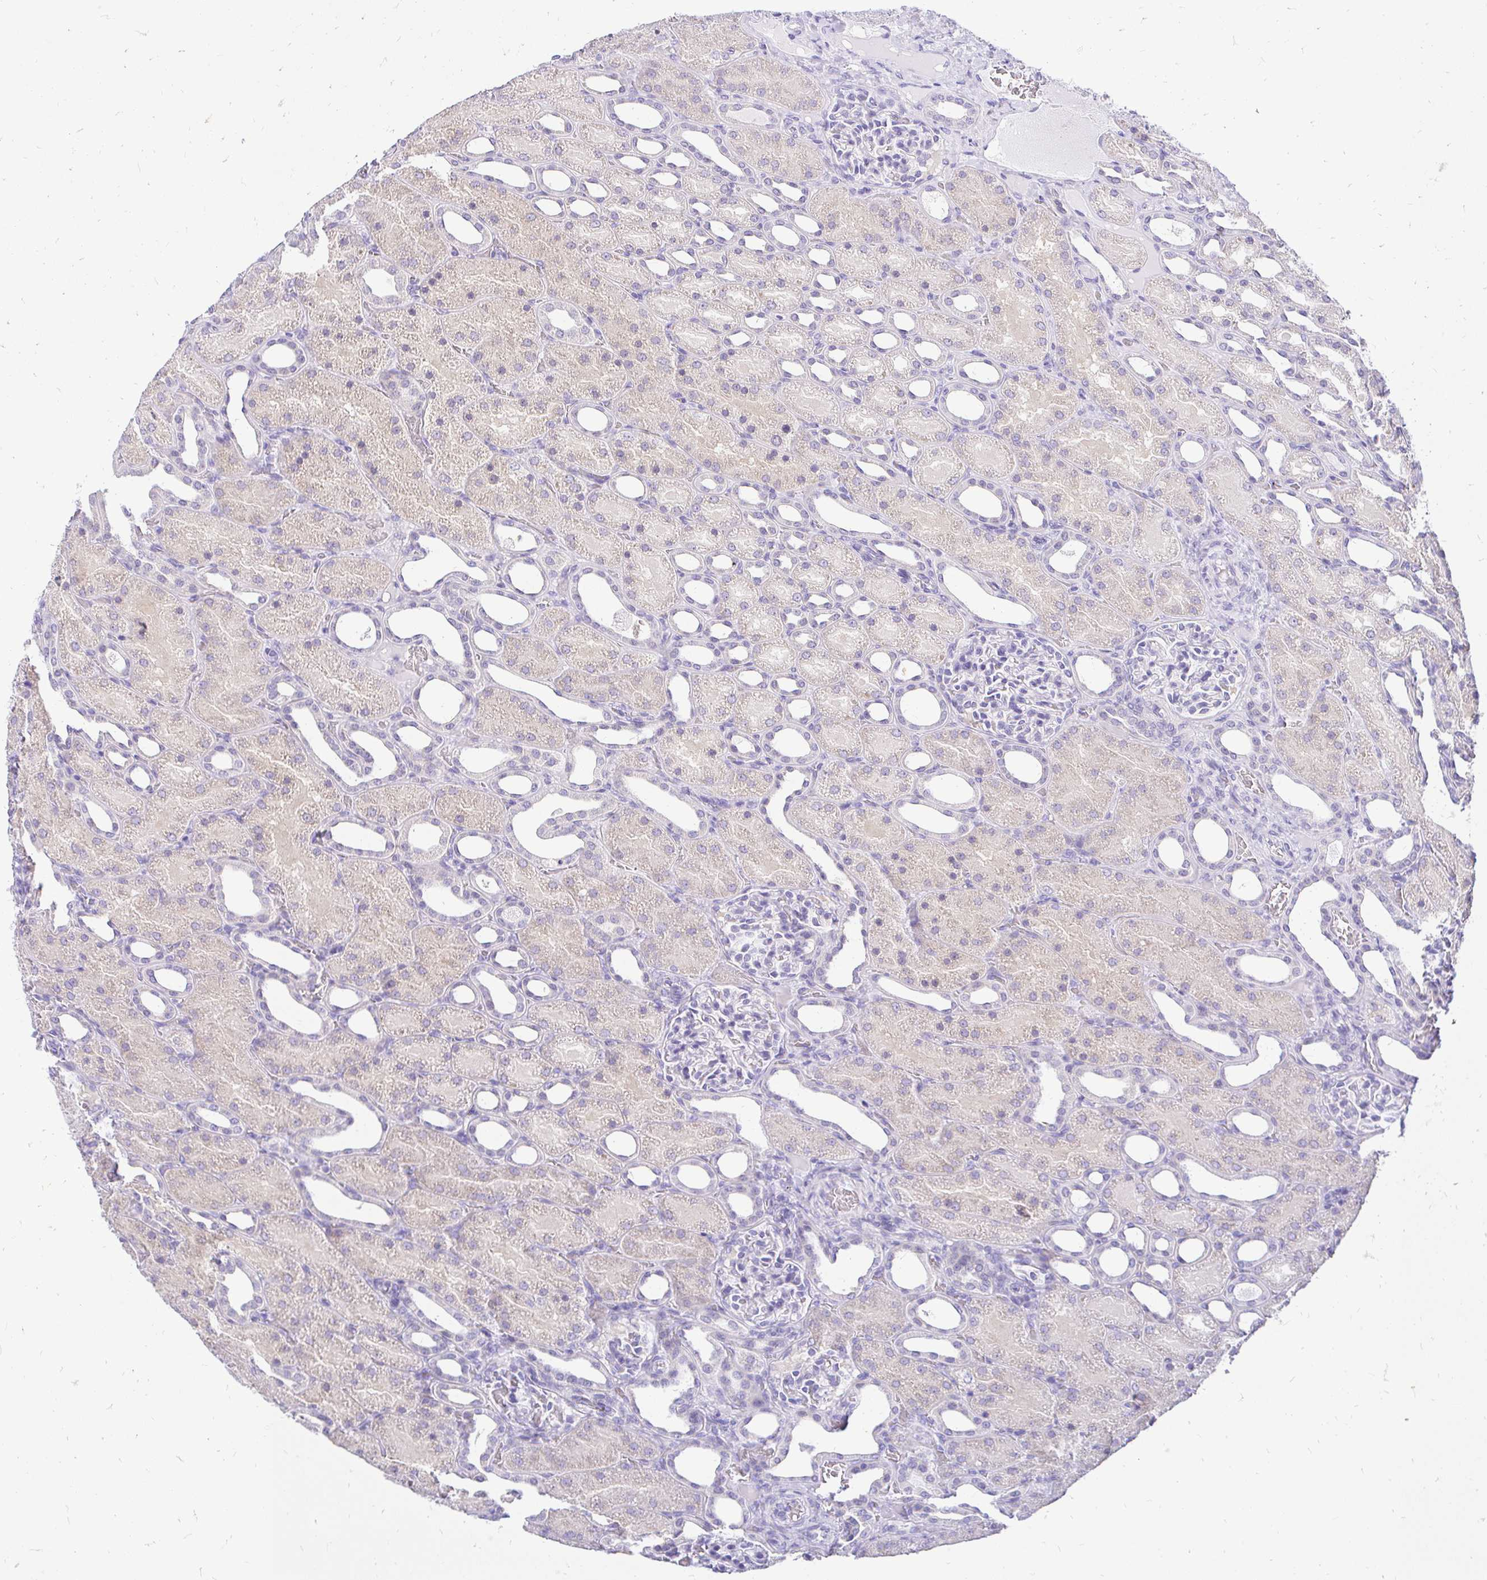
{"staining": {"intensity": "negative", "quantity": "none", "location": "none"}, "tissue": "kidney", "cell_type": "Cells in glomeruli", "image_type": "normal", "snomed": [{"axis": "morphology", "description": "Normal tissue, NOS"}, {"axis": "topography", "description": "Kidney"}], "caption": "Photomicrograph shows no protein staining in cells in glomeruli of normal kidney.", "gene": "FATE1", "patient": {"sex": "male", "age": 2}}